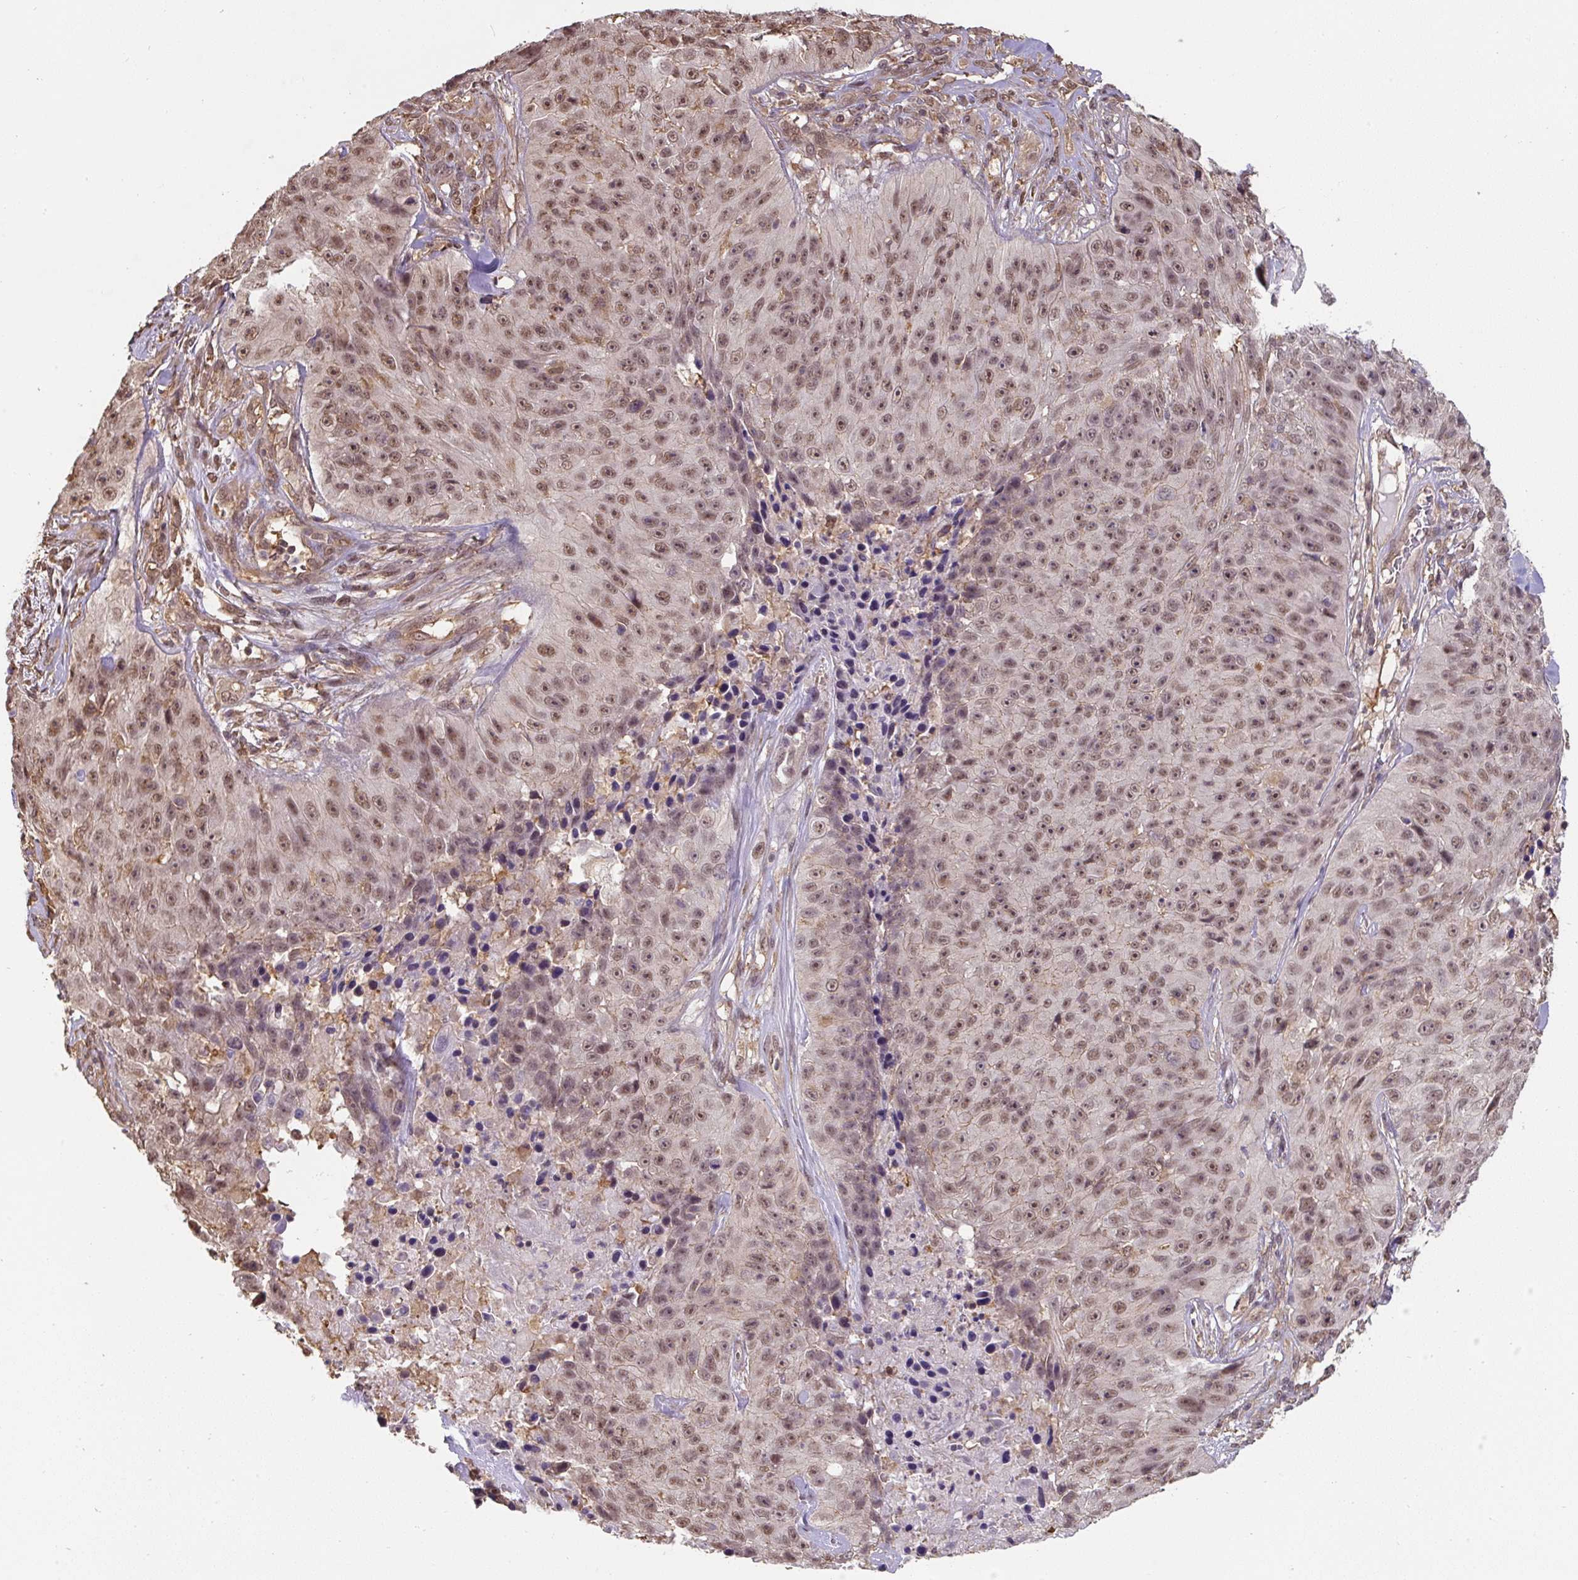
{"staining": {"intensity": "moderate", "quantity": ">75%", "location": "nuclear"}, "tissue": "skin cancer", "cell_type": "Tumor cells", "image_type": "cancer", "snomed": [{"axis": "morphology", "description": "Squamous cell carcinoma, NOS"}, {"axis": "topography", "description": "Skin"}], "caption": "Skin cancer stained with DAB immunohistochemistry (IHC) reveals medium levels of moderate nuclear staining in approximately >75% of tumor cells. (Brightfield microscopy of DAB IHC at high magnification).", "gene": "ST13", "patient": {"sex": "female", "age": 87}}